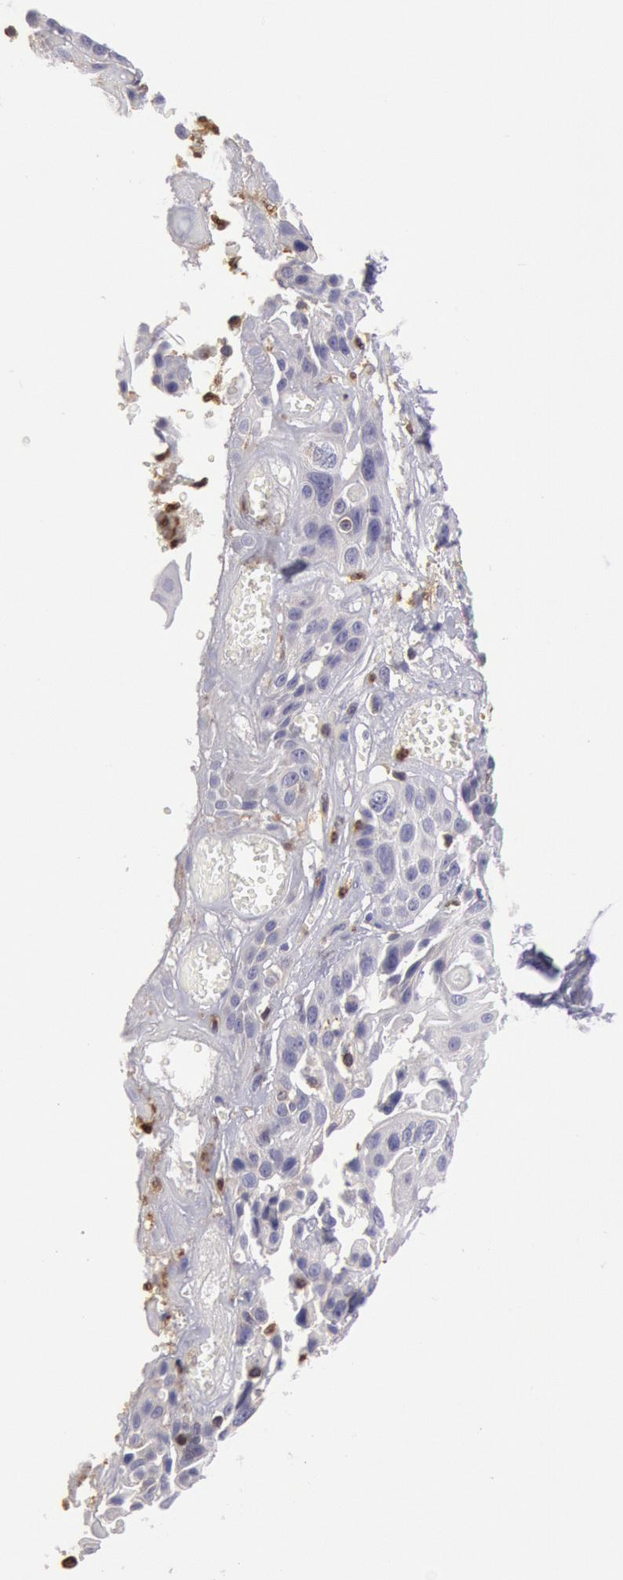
{"staining": {"intensity": "negative", "quantity": "none", "location": "none"}, "tissue": "cervical cancer", "cell_type": "Tumor cells", "image_type": "cancer", "snomed": [{"axis": "morphology", "description": "Squamous cell carcinoma, NOS"}, {"axis": "topography", "description": "Cervix"}], "caption": "Tumor cells are negative for protein expression in human cervical cancer (squamous cell carcinoma).", "gene": "RAB27A", "patient": {"sex": "female", "age": 57}}